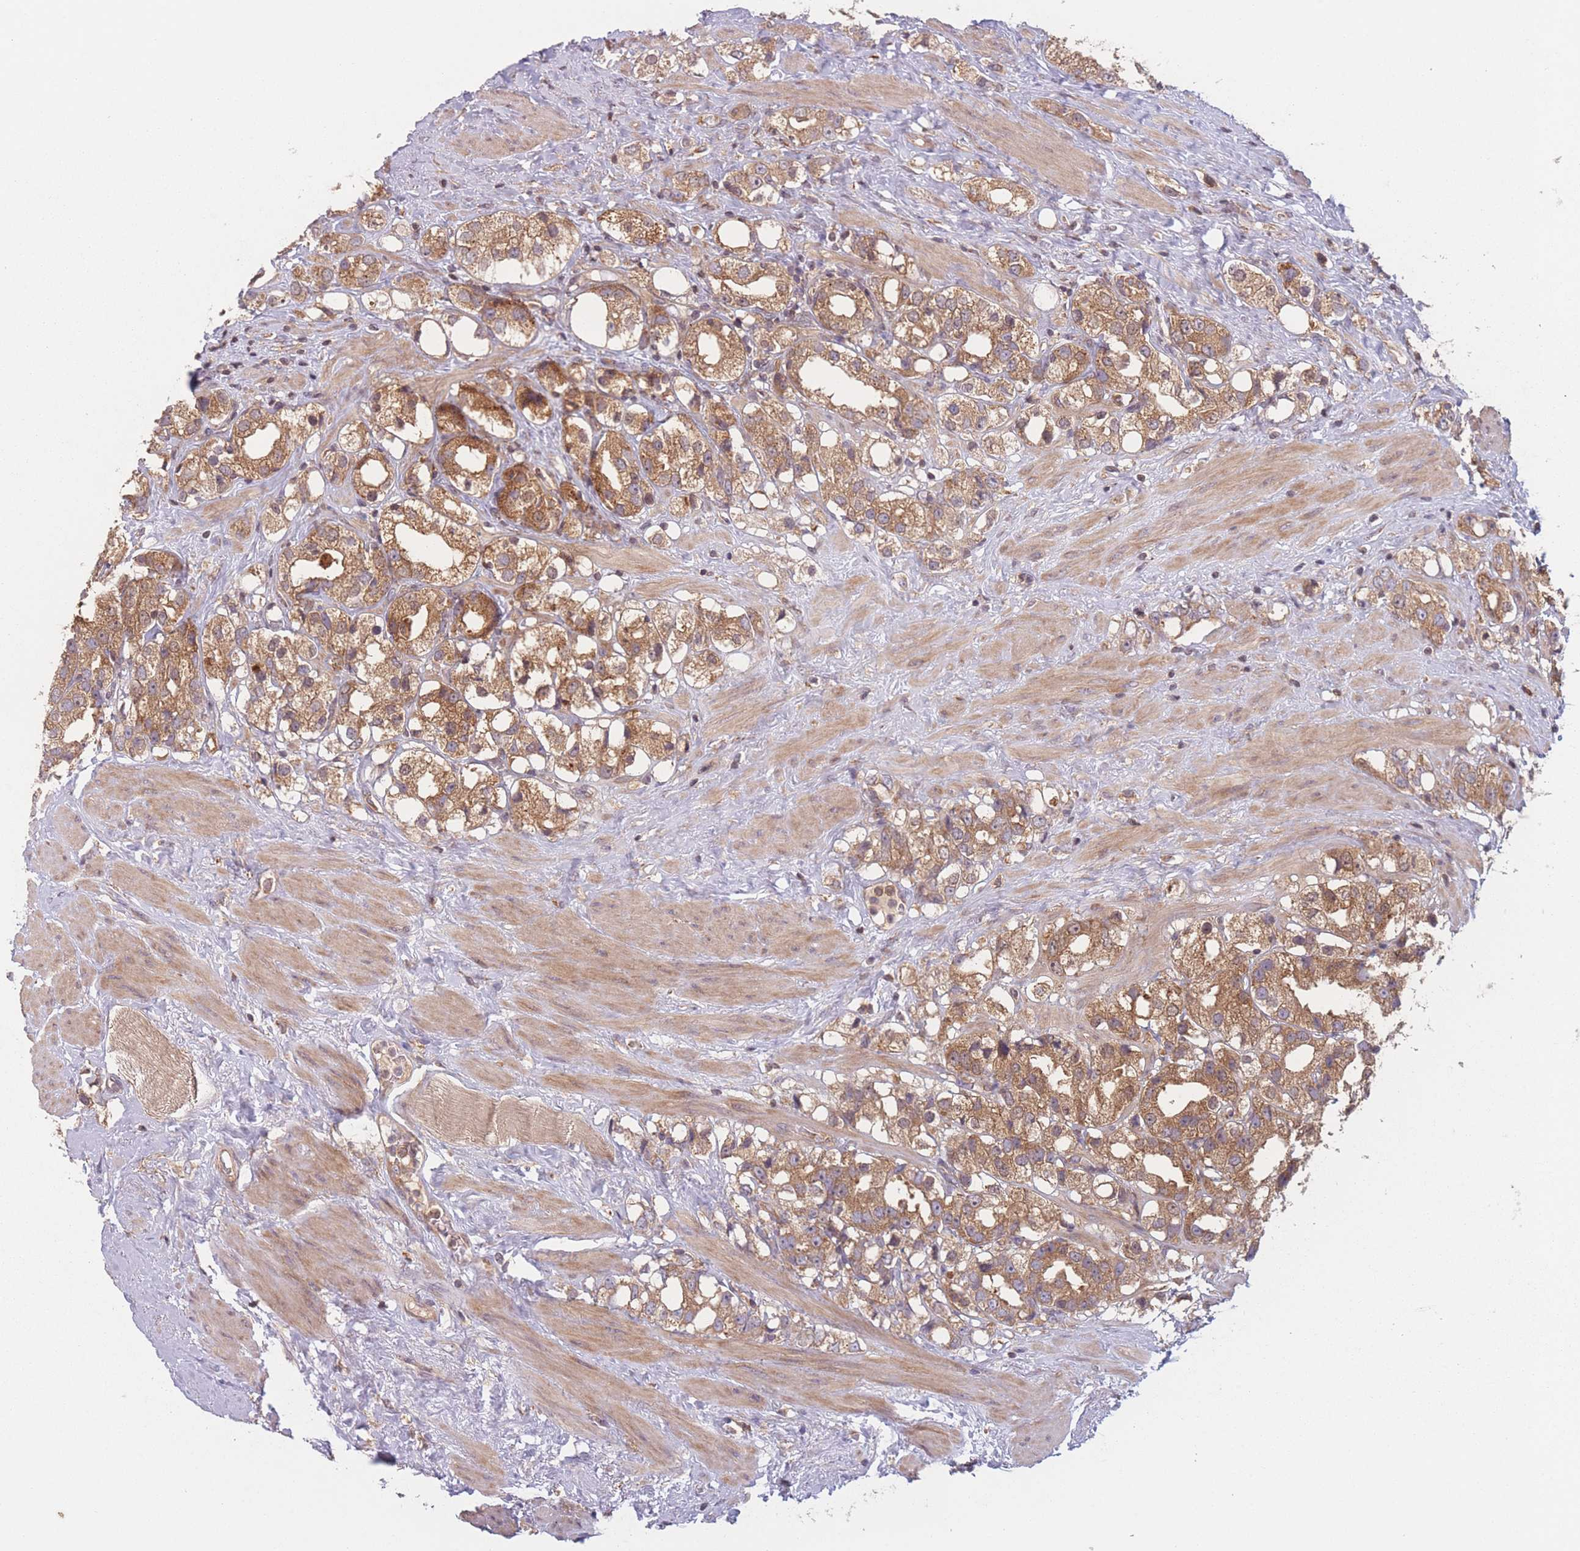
{"staining": {"intensity": "moderate", "quantity": ">75%", "location": "cytoplasmic/membranous"}, "tissue": "prostate cancer", "cell_type": "Tumor cells", "image_type": "cancer", "snomed": [{"axis": "morphology", "description": "Adenocarcinoma, NOS"}, {"axis": "topography", "description": "Prostate"}], "caption": "A brown stain labels moderate cytoplasmic/membranous positivity of a protein in prostate adenocarcinoma tumor cells.", "gene": "WASHC2A", "patient": {"sex": "male", "age": 79}}